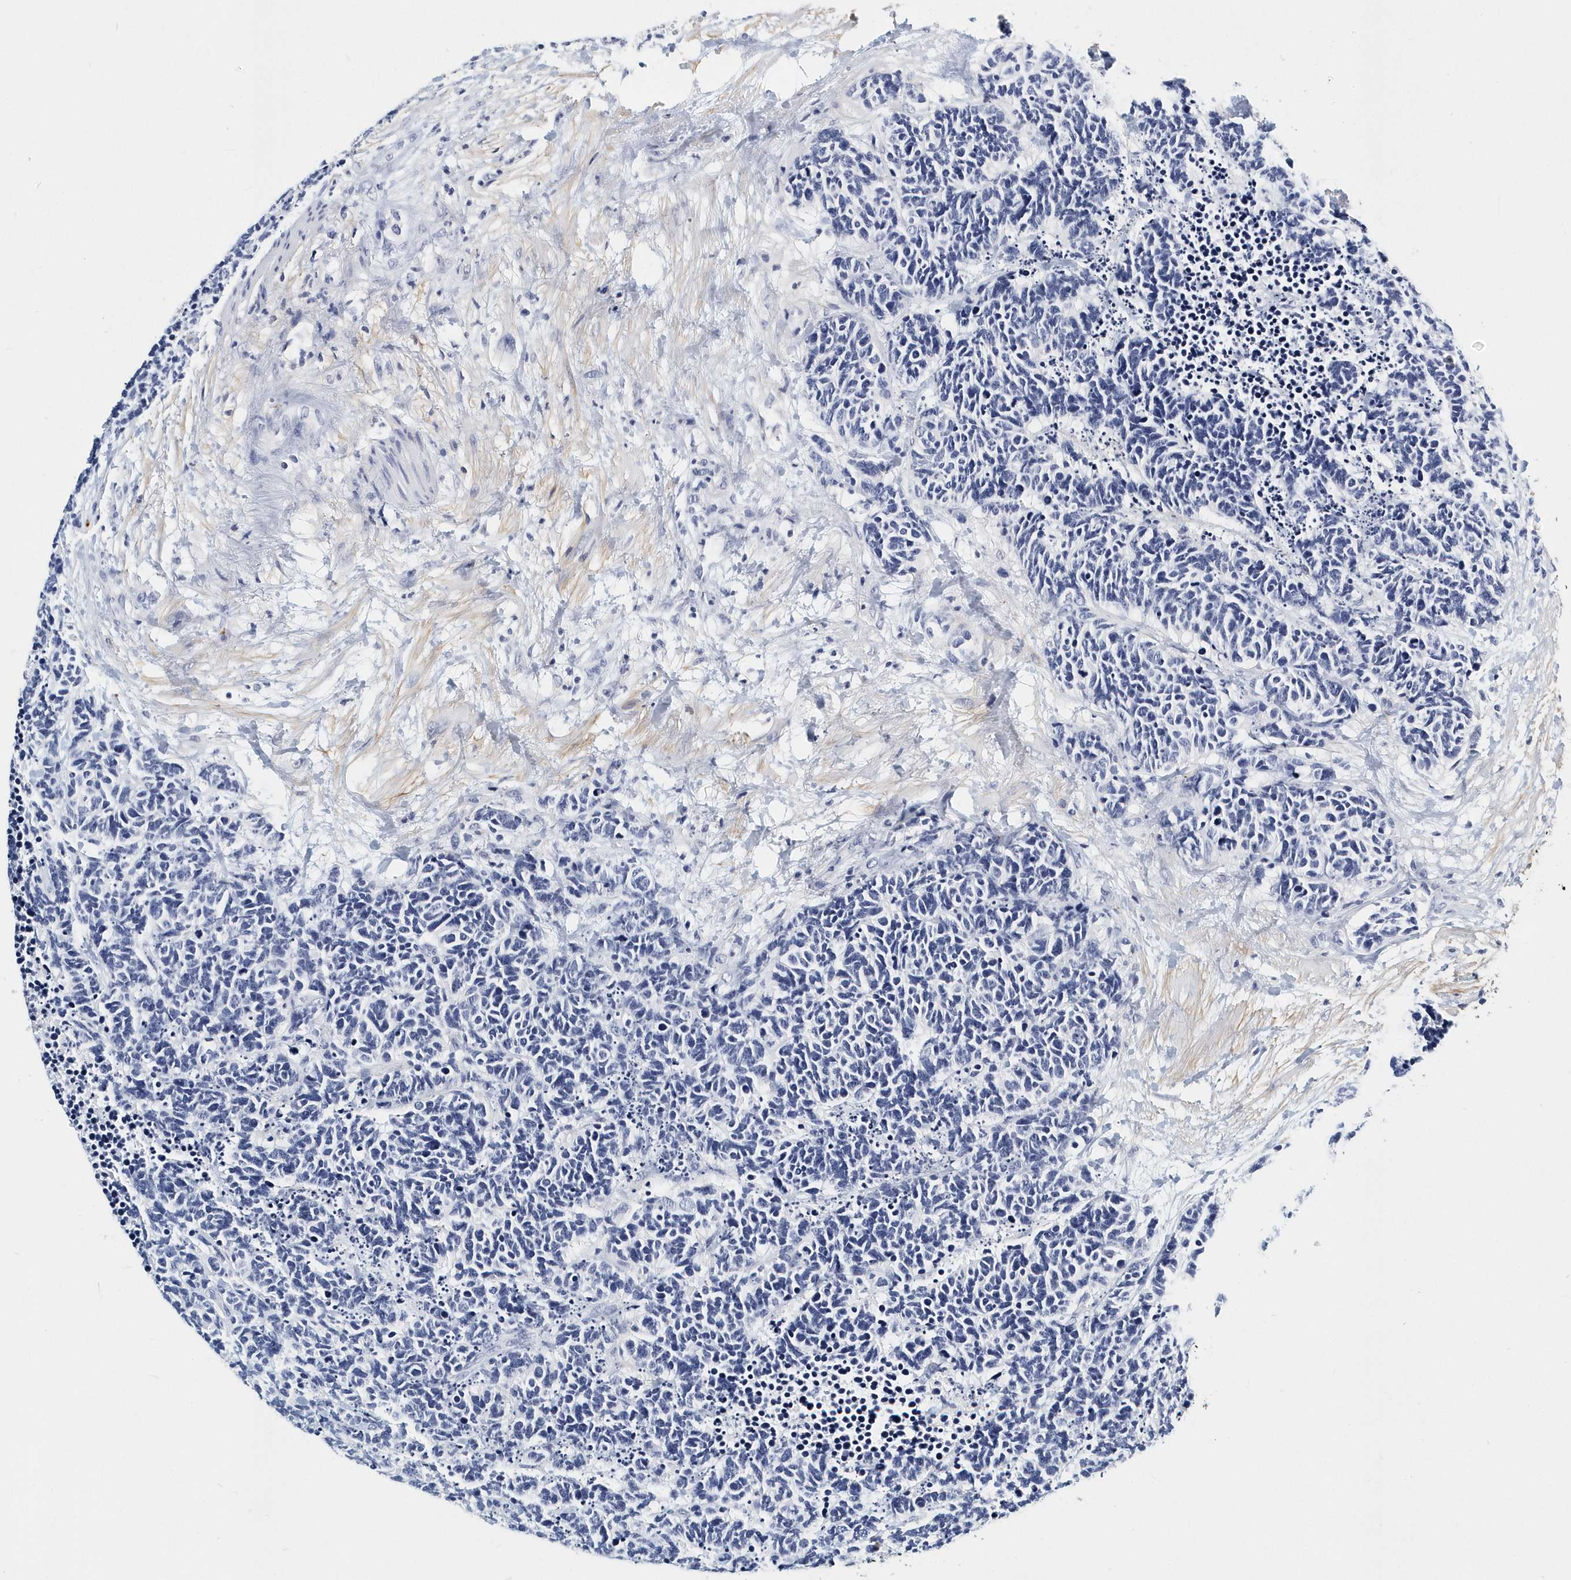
{"staining": {"intensity": "negative", "quantity": "none", "location": "none"}, "tissue": "carcinoid", "cell_type": "Tumor cells", "image_type": "cancer", "snomed": [{"axis": "morphology", "description": "Carcinoma, NOS"}, {"axis": "morphology", "description": "Carcinoid, malignant, NOS"}, {"axis": "topography", "description": "Urinary bladder"}], "caption": "The immunohistochemistry (IHC) histopathology image has no significant expression in tumor cells of carcinoid tissue. The staining is performed using DAB (3,3'-diaminobenzidine) brown chromogen with nuclei counter-stained in using hematoxylin.", "gene": "ITGA2B", "patient": {"sex": "male", "age": 57}}